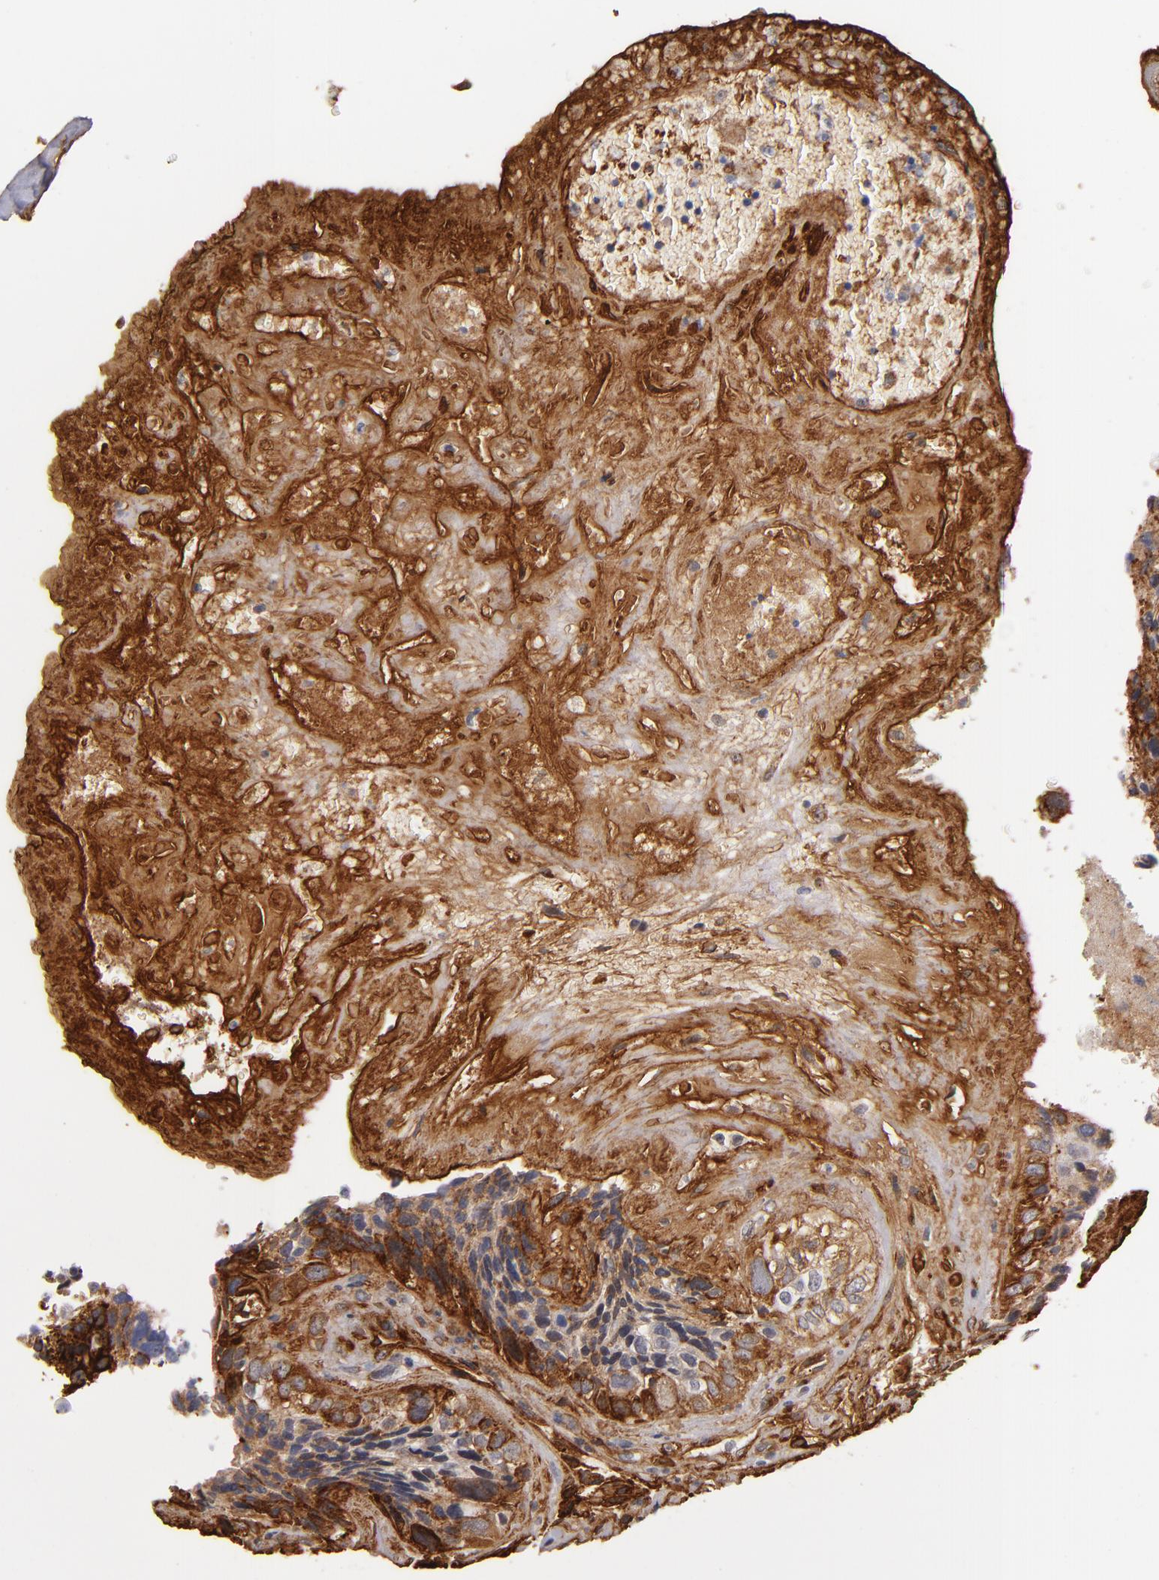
{"staining": {"intensity": "moderate", "quantity": "<25%", "location": "cytoplasmic/membranous"}, "tissue": "breast cancer", "cell_type": "Tumor cells", "image_type": "cancer", "snomed": [{"axis": "morphology", "description": "Neoplasm, malignant, NOS"}, {"axis": "topography", "description": "Breast"}], "caption": "An IHC image of tumor tissue is shown. Protein staining in brown labels moderate cytoplasmic/membranous positivity in breast neoplasm (malignant) within tumor cells.", "gene": "LAMC1", "patient": {"sex": "female", "age": 50}}